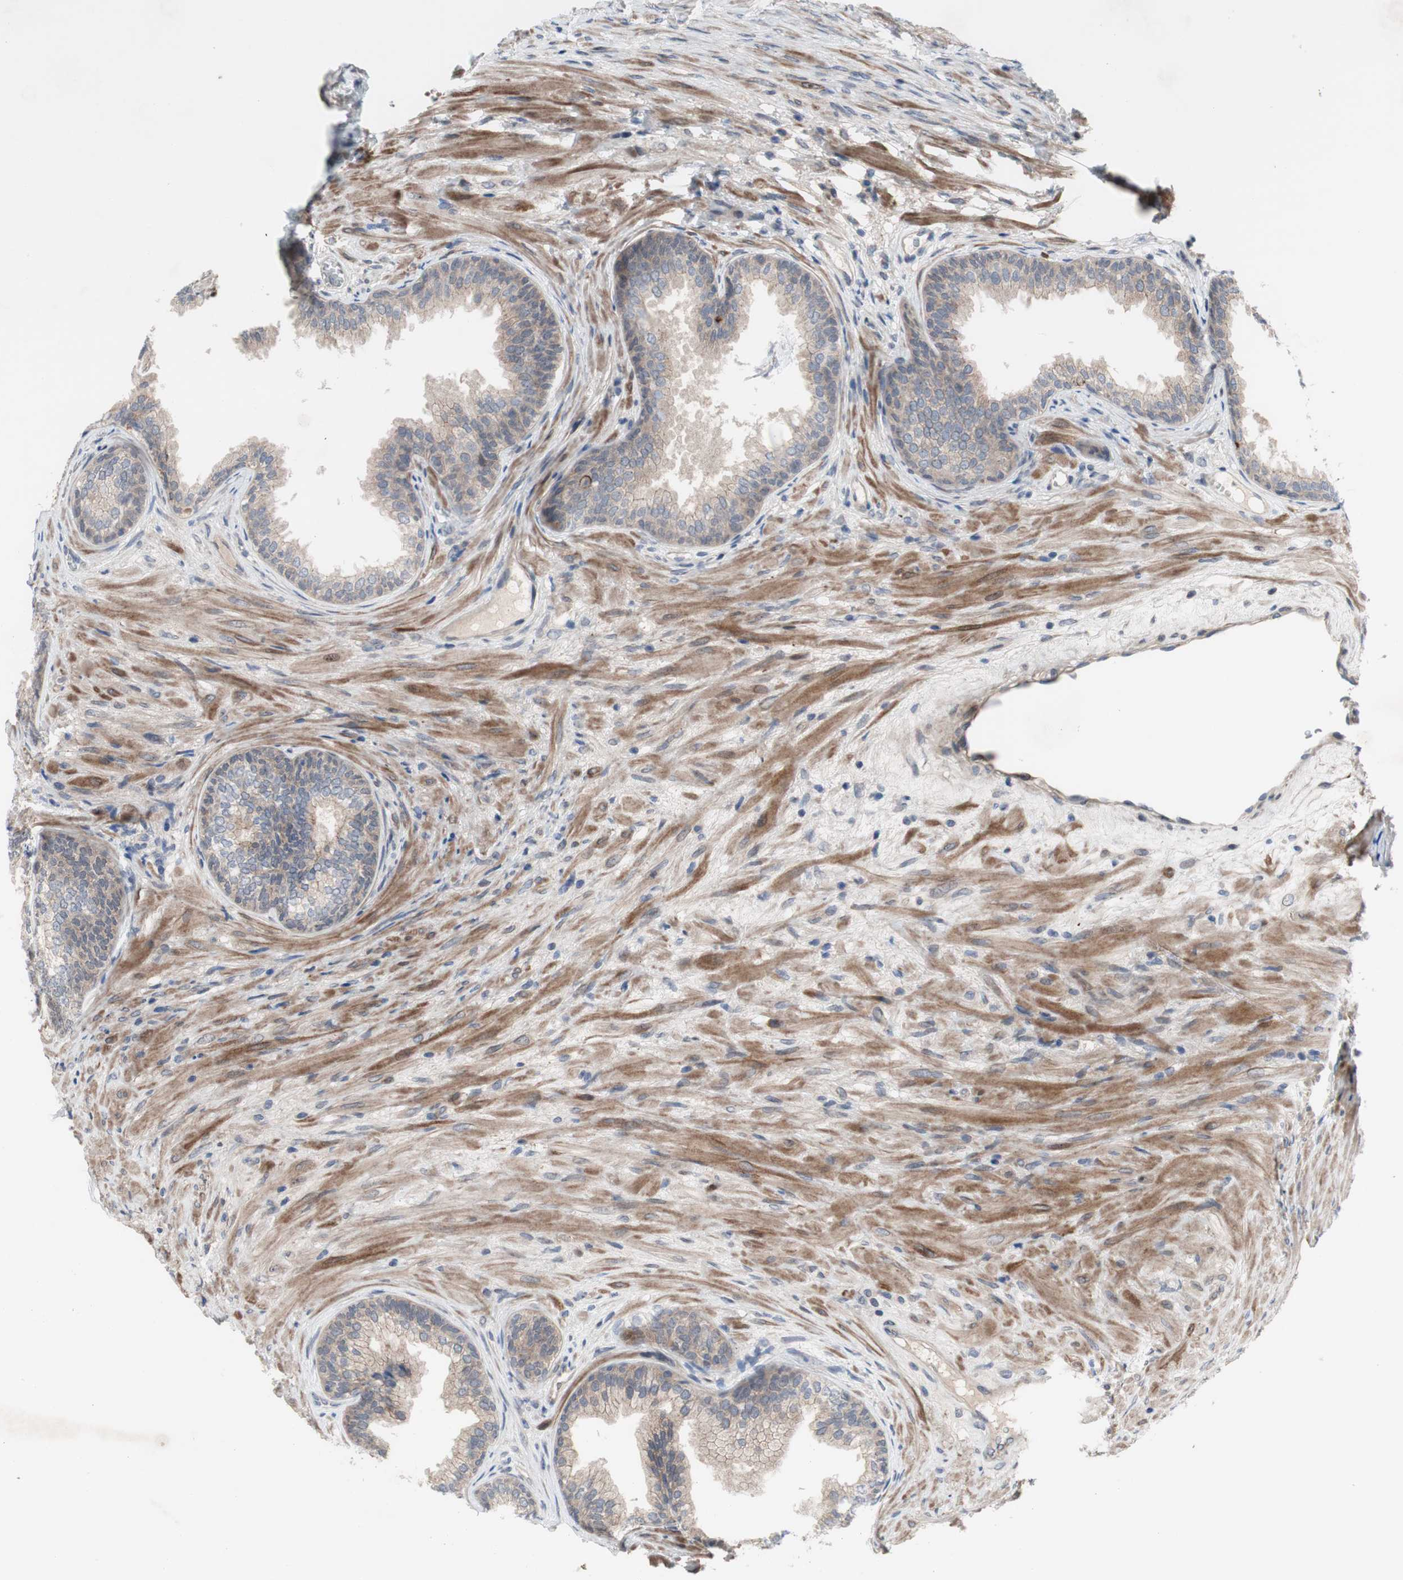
{"staining": {"intensity": "weak", "quantity": ">75%", "location": "cytoplasmic/membranous"}, "tissue": "prostate", "cell_type": "Glandular cells", "image_type": "normal", "snomed": [{"axis": "morphology", "description": "Normal tissue, NOS"}, {"axis": "topography", "description": "Prostate"}], "caption": "Immunohistochemistry (IHC) of benign prostate reveals low levels of weak cytoplasmic/membranous positivity in about >75% of glandular cells.", "gene": "OAZ1", "patient": {"sex": "male", "age": 76}}